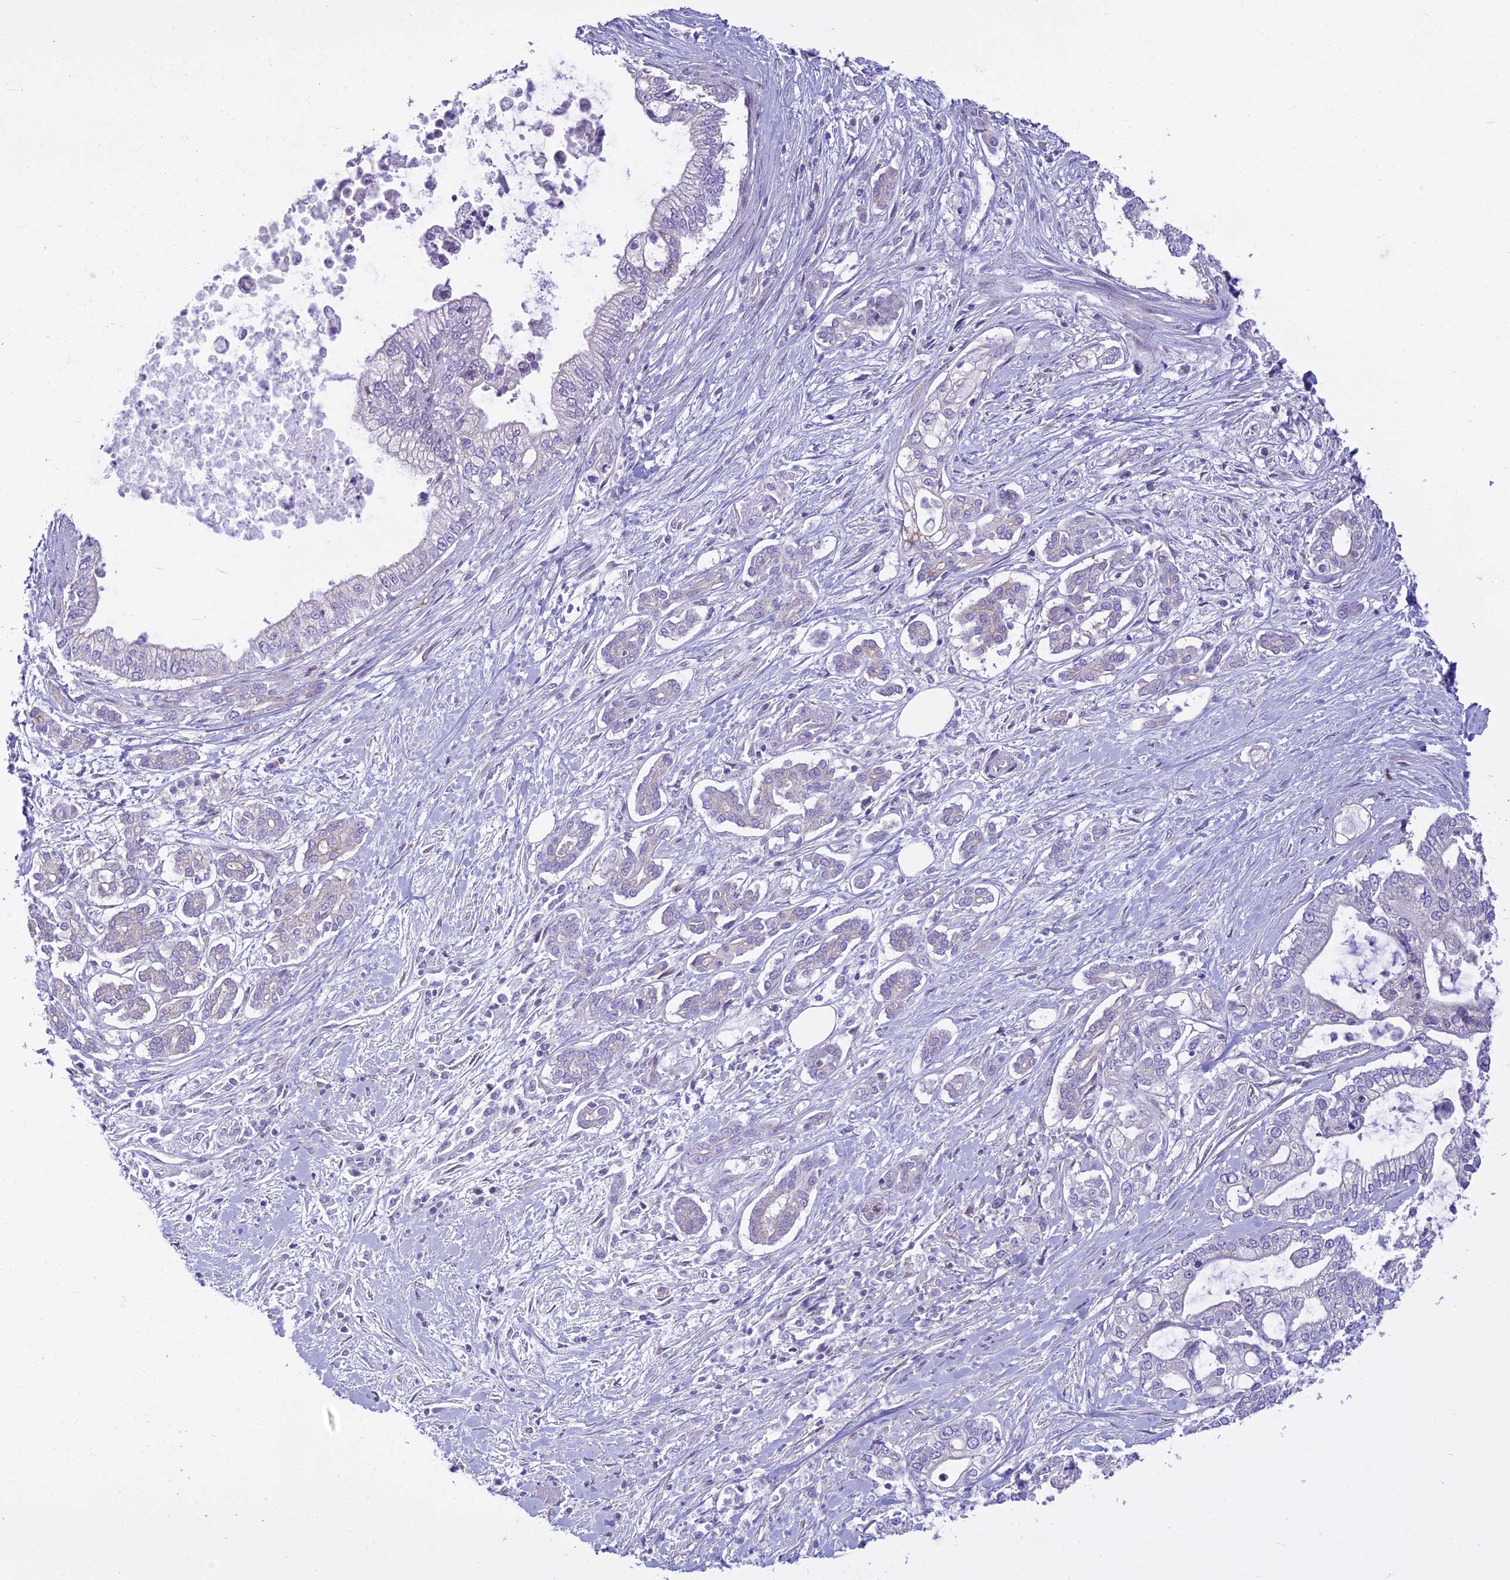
{"staining": {"intensity": "negative", "quantity": "none", "location": "none"}, "tissue": "pancreatic cancer", "cell_type": "Tumor cells", "image_type": "cancer", "snomed": [{"axis": "morphology", "description": "Adenocarcinoma, NOS"}, {"axis": "topography", "description": "Pancreas"}], "caption": "Adenocarcinoma (pancreatic) was stained to show a protein in brown. There is no significant expression in tumor cells.", "gene": "PCDHB14", "patient": {"sex": "male", "age": 69}}